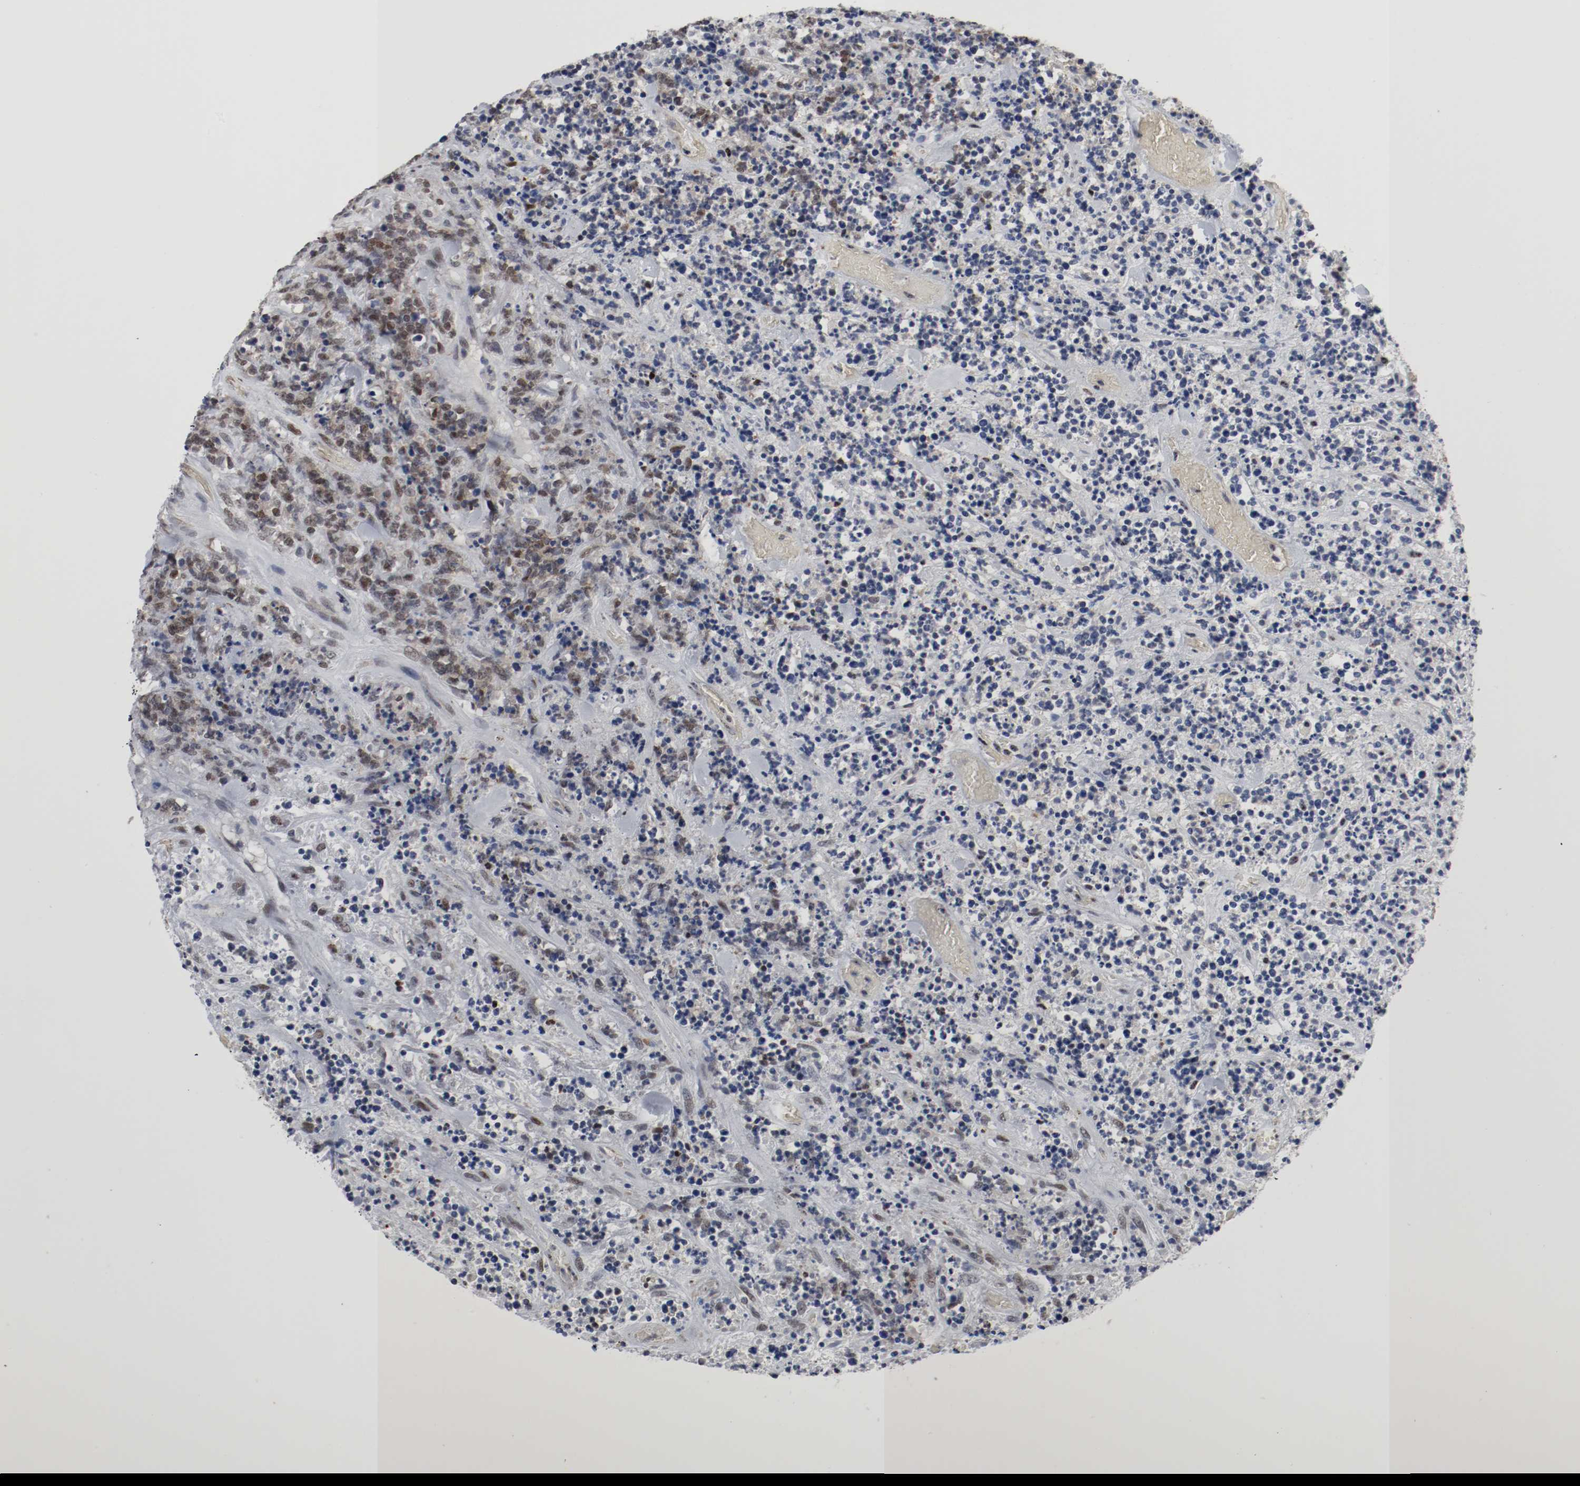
{"staining": {"intensity": "weak", "quantity": "<25%", "location": "nuclear"}, "tissue": "lymphoma", "cell_type": "Tumor cells", "image_type": "cancer", "snomed": [{"axis": "morphology", "description": "Malignant lymphoma, non-Hodgkin's type, High grade"}, {"axis": "topography", "description": "Soft tissue"}], "caption": "This is an immunohistochemistry (IHC) image of human malignant lymphoma, non-Hodgkin's type (high-grade). There is no positivity in tumor cells.", "gene": "JUND", "patient": {"sex": "male", "age": 18}}